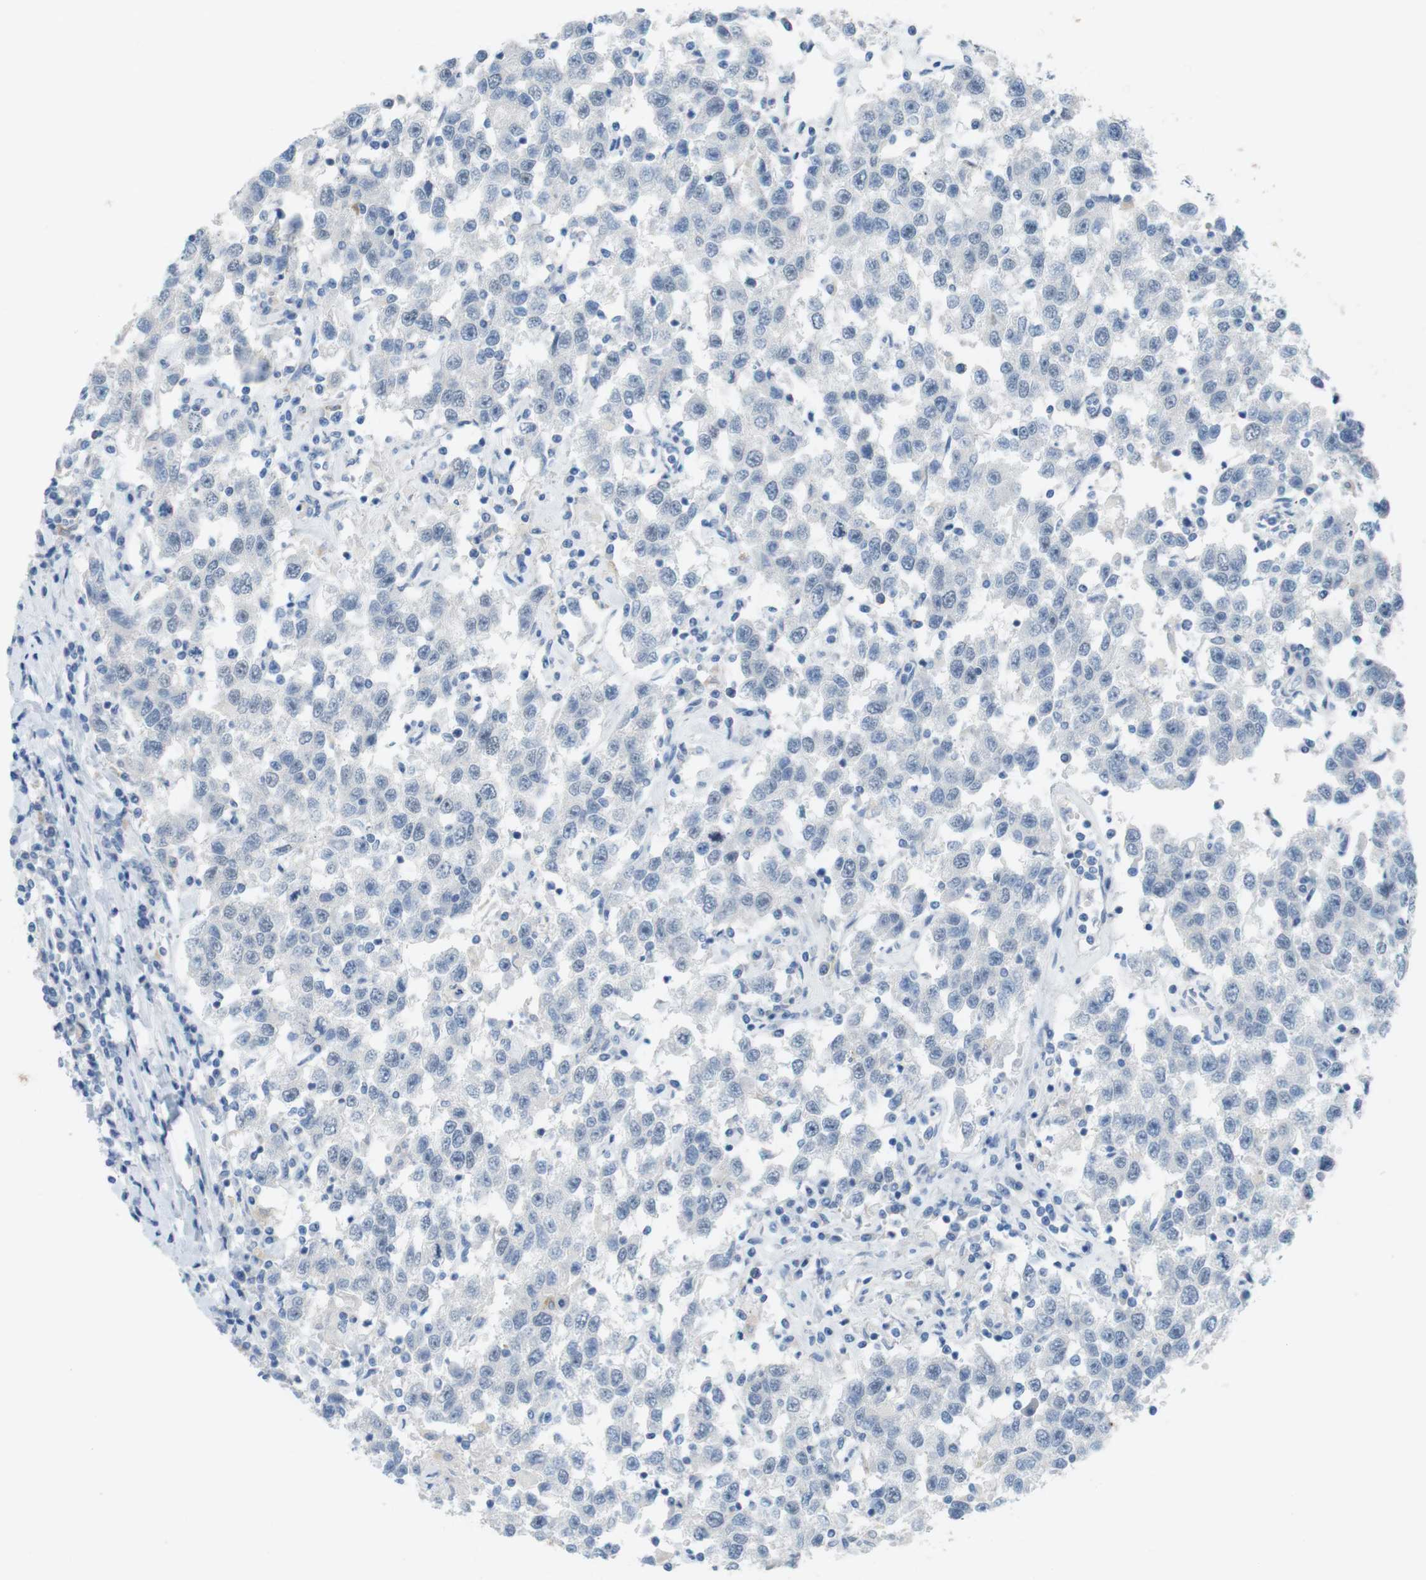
{"staining": {"intensity": "negative", "quantity": "none", "location": "none"}, "tissue": "testis cancer", "cell_type": "Tumor cells", "image_type": "cancer", "snomed": [{"axis": "morphology", "description": "Seminoma, NOS"}, {"axis": "topography", "description": "Testis"}], "caption": "Testis seminoma stained for a protein using immunohistochemistry demonstrates no positivity tumor cells.", "gene": "YIPF1", "patient": {"sex": "male", "age": 41}}